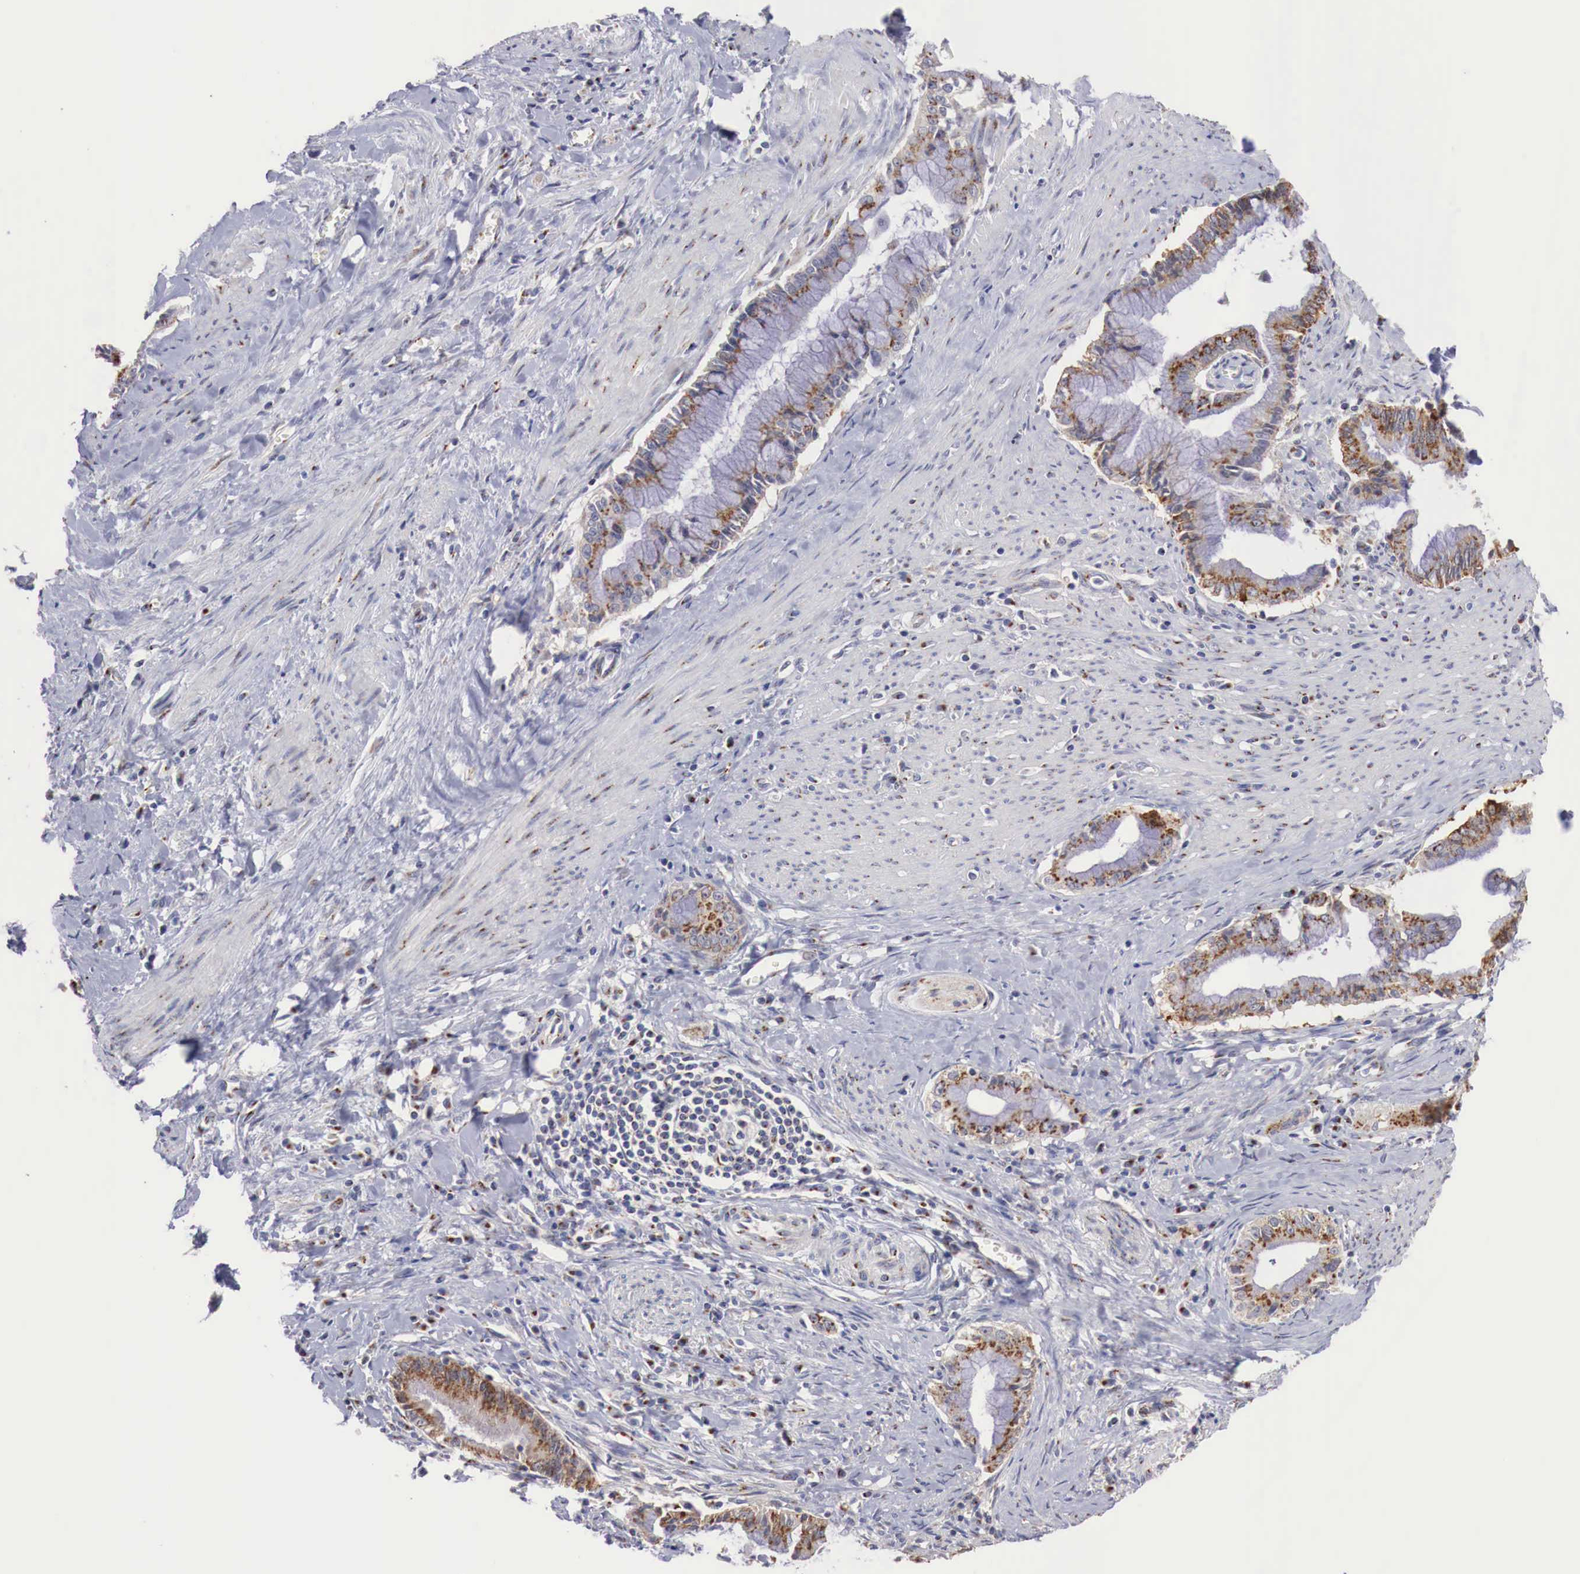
{"staining": {"intensity": "moderate", "quantity": ">75%", "location": "cytoplasmic/membranous"}, "tissue": "pancreatic cancer", "cell_type": "Tumor cells", "image_type": "cancer", "snomed": [{"axis": "morphology", "description": "Adenocarcinoma, NOS"}, {"axis": "topography", "description": "Pancreas"}], "caption": "Pancreatic adenocarcinoma stained with DAB (3,3'-diaminobenzidine) IHC shows medium levels of moderate cytoplasmic/membranous expression in approximately >75% of tumor cells.", "gene": "SYAP1", "patient": {"sex": "male", "age": 59}}